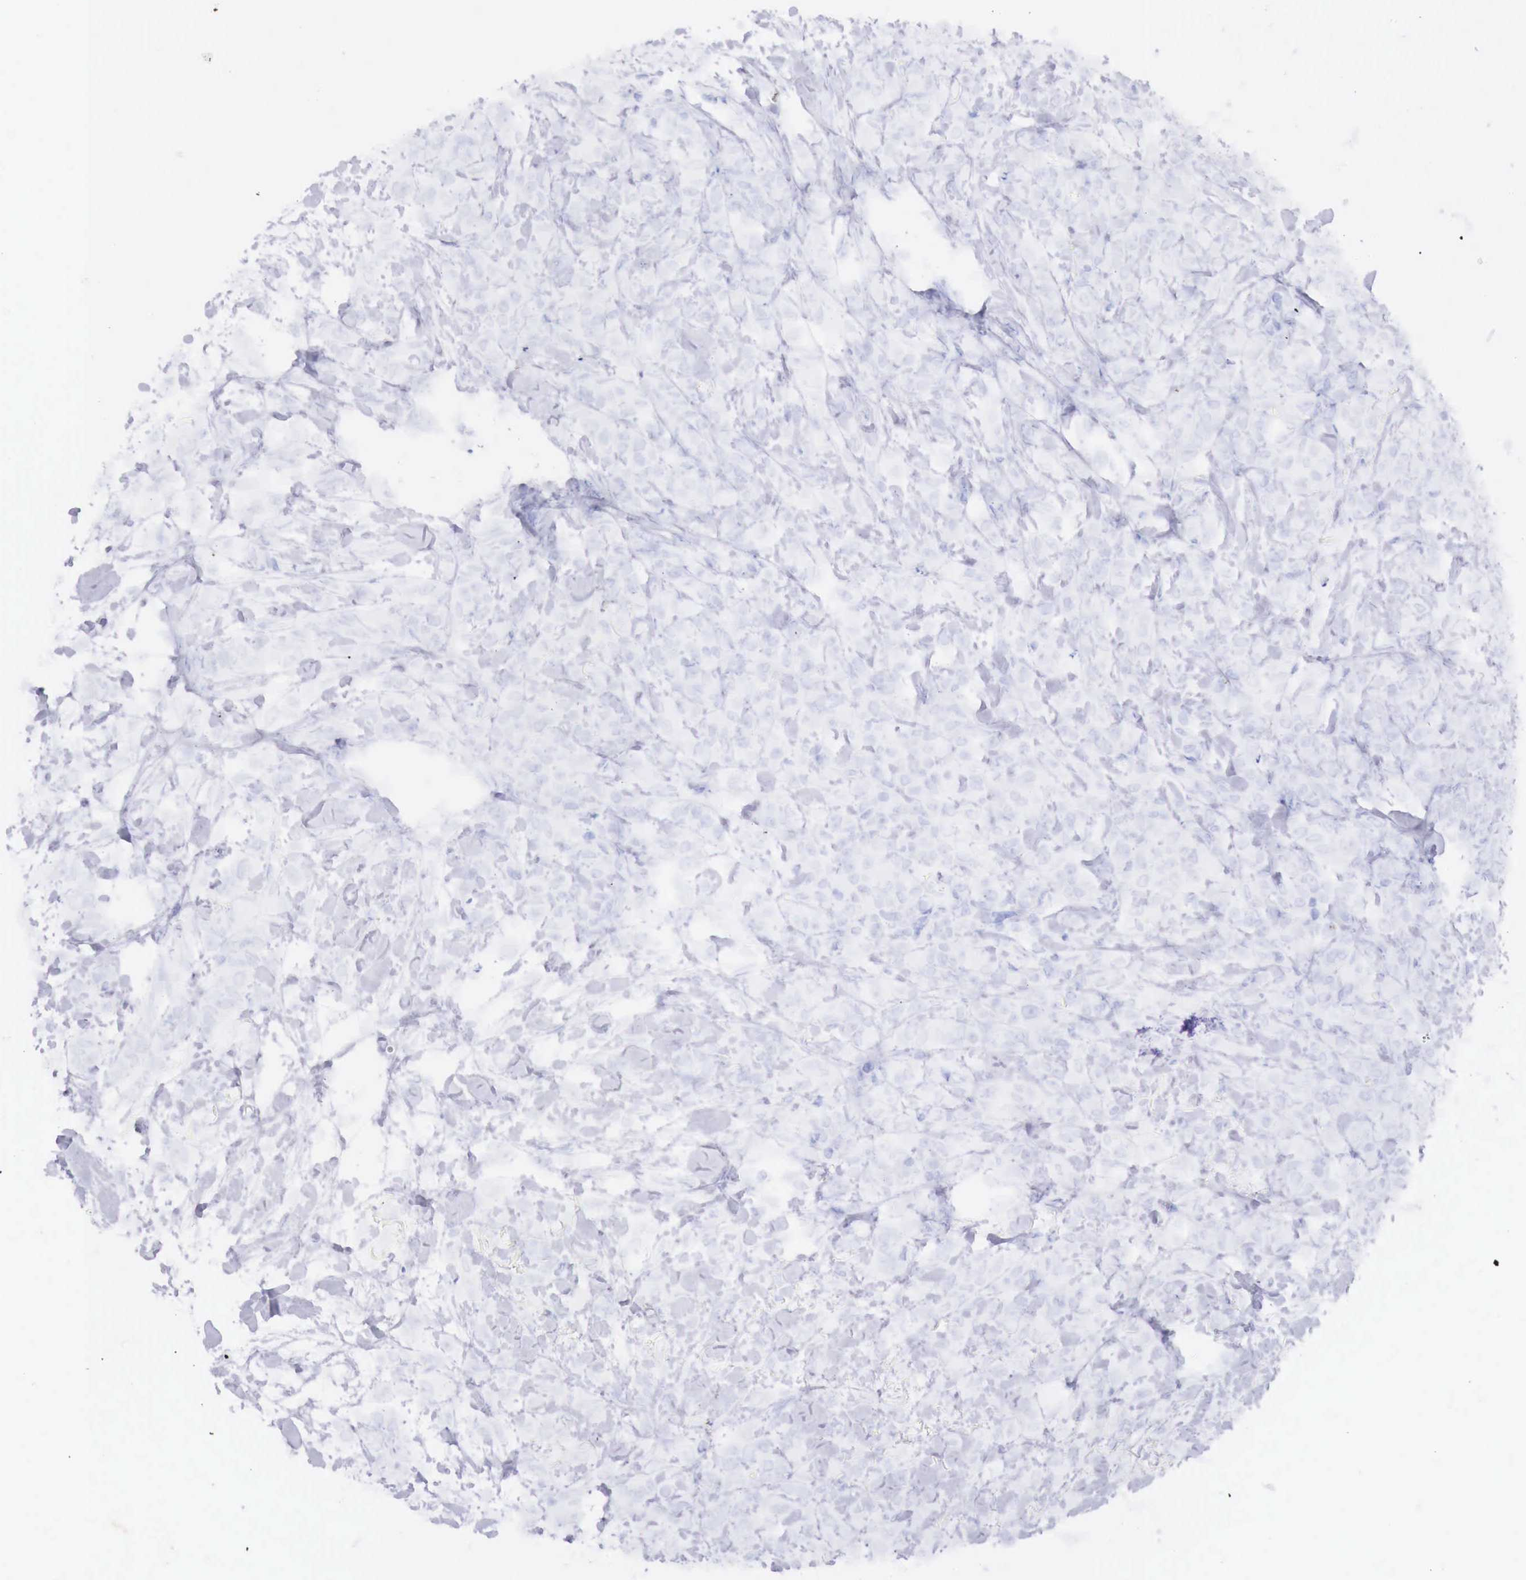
{"staining": {"intensity": "negative", "quantity": "none", "location": "none"}, "tissue": "breast cancer", "cell_type": "Tumor cells", "image_type": "cancer", "snomed": [{"axis": "morphology", "description": "Lobular carcinoma"}, {"axis": "topography", "description": "Breast"}], "caption": "Immunohistochemistry micrograph of neoplastic tissue: human lobular carcinoma (breast) stained with DAB (3,3'-diaminobenzidine) shows no significant protein positivity in tumor cells.", "gene": "INHA", "patient": {"sex": "female", "age": 57}}